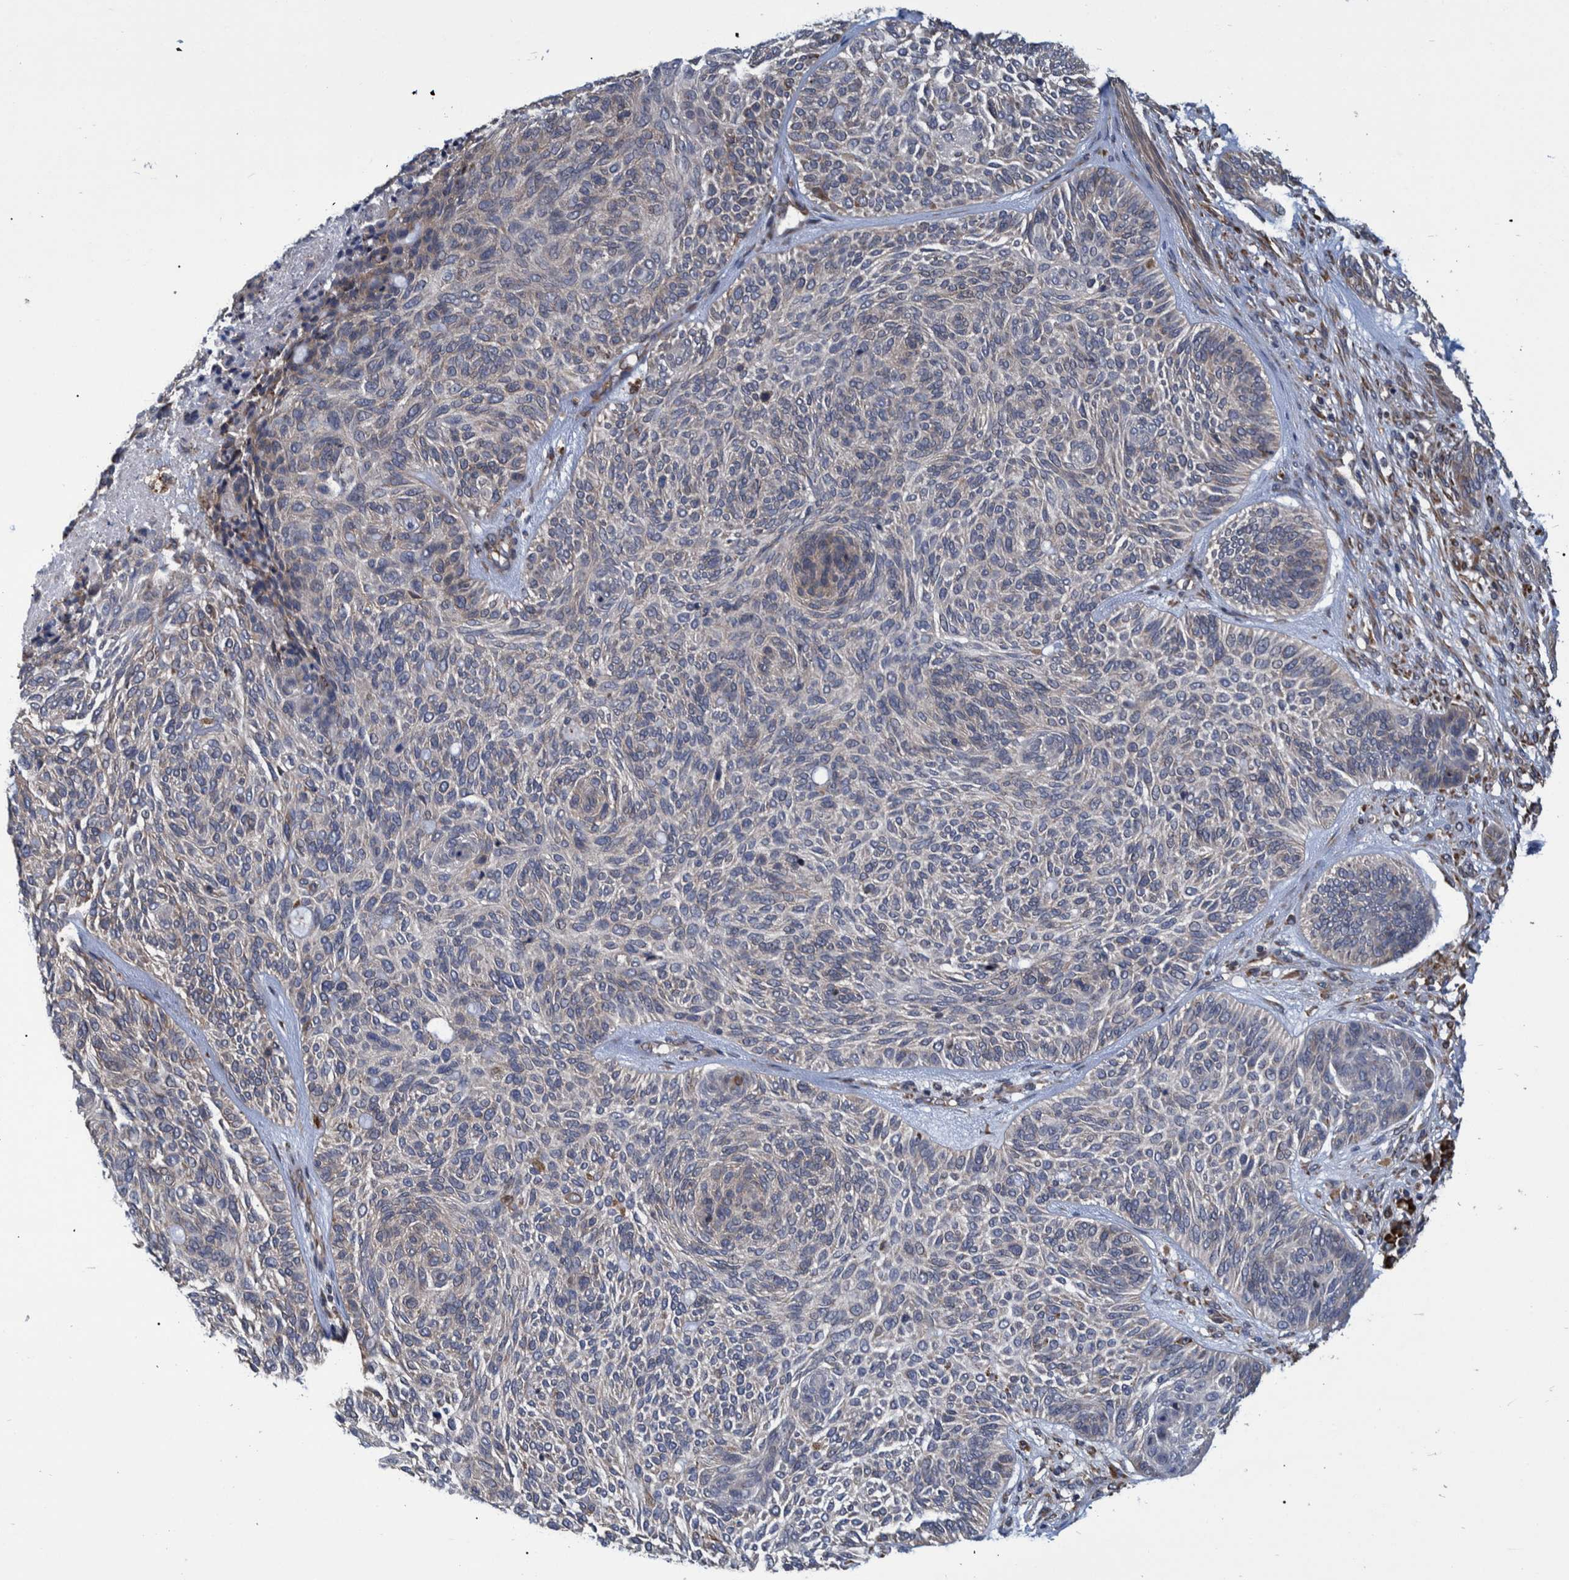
{"staining": {"intensity": "weak", "quantity": "<25%", "location": "cytoplasmic/membranous"}, "tissue": "skin cancer", "cell_type": "Tumor cells", "image_type": "cancer", "snomed": [{"axis": "morphology", "description": "Basal cell carcinoma"}, {"axis": "topography", "description": "Skin"}], "caption": "Tumor cells show no significant protein expression in skin cancer. (Immunohistochemistry, brightfield microscopy, high magnification).", "gene": "SPAG5", "patient": {"sex": "male", "age": 55}}